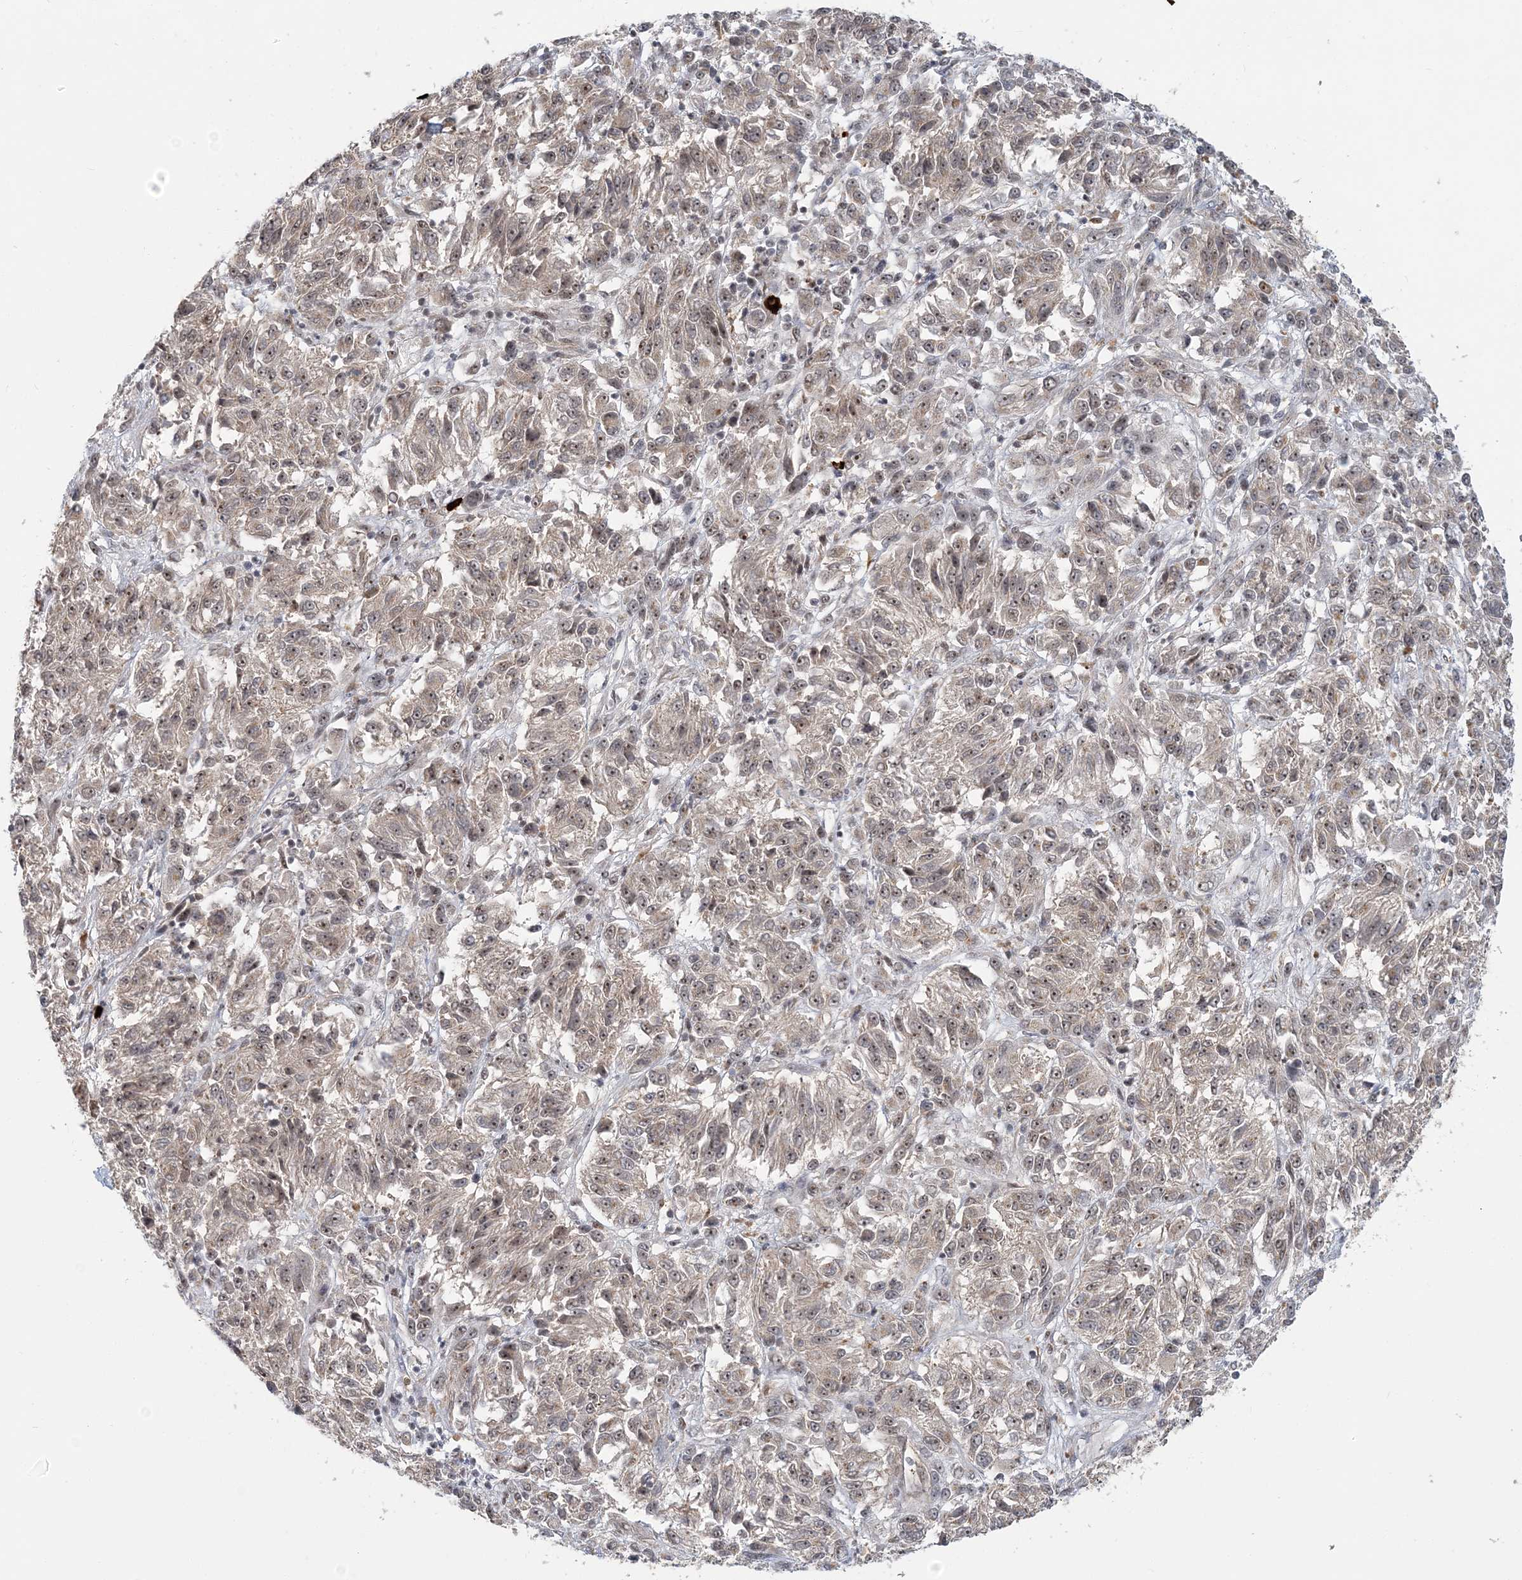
{"staining": {"intensity": "weak", "quantity": ">75%", "location": "cytoplasmic/membranous,nuclear"}, "tissue": "melanoma", "cell_type": "Tumor cells", "image_type": "cancer", "snomed": [{"axis": "morphology", "description": "Malignant melanoma, Metastatic site"}, {"axis": "topography", "description": "Lung"}], "caption": "Melanoma was stained to show a protein in brown. There is low levels of weak cytoplasmic/membranous and nuclear expression in about >75% of tumor cells. (Stains: DAB (3,3'-diaminobenzidine) in brown, nuclei in blue, Microscopy: brightfield microscopy at high magnification).", "gene": "PLRG1", "patient": {"sex": "male", "age": 64}}